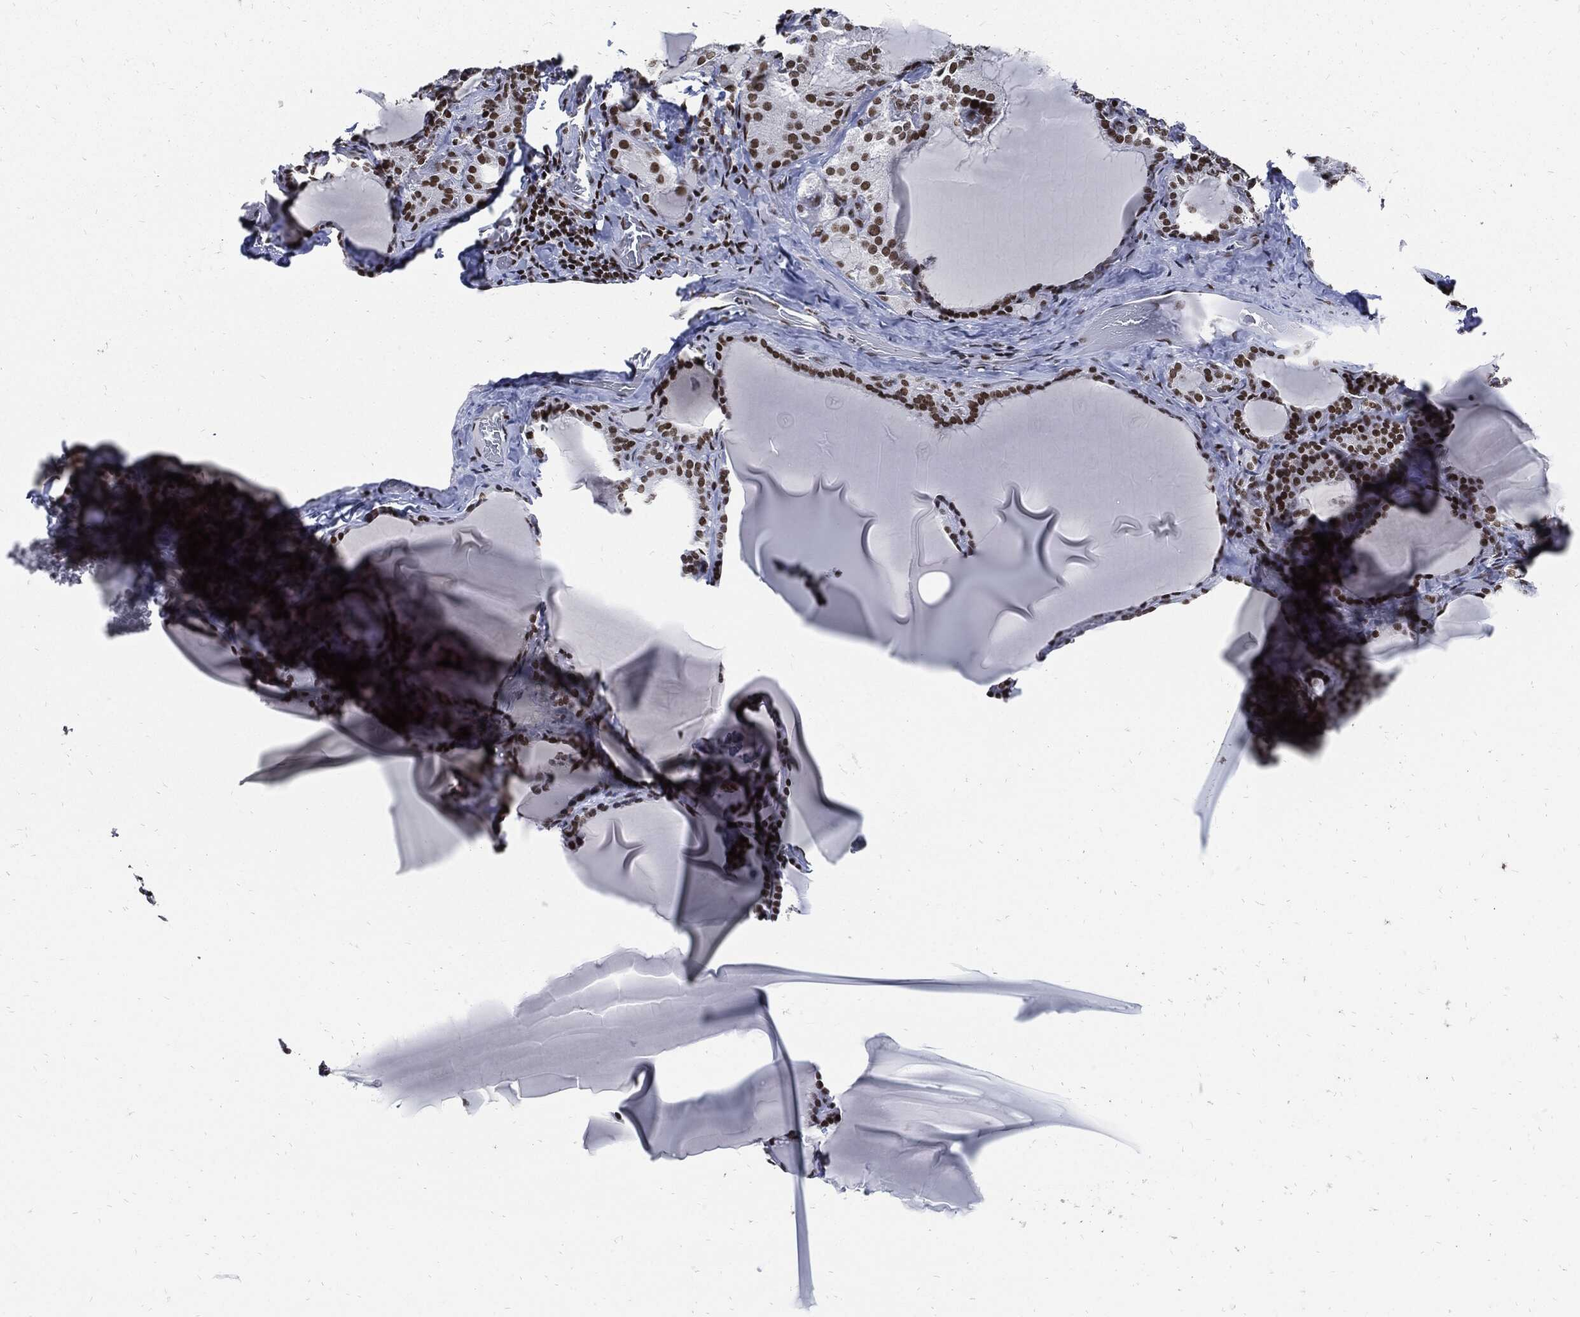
{"staining": {"intensity": "strong", "quantity": "25%-75%", "location": "nuclear"}, "tissue": "thyroid gland", "cell_type": "Glandular cells", "image_type": "normal", "snomed": [{"axis": "morphology", "description": "Normal tissue, NOS"}, {"axis": "morphology", "description": "Hyperplasia, NOS"}, {"axis": "topography", "description": "Thyroid gland"}], "caption": "Immunohistochemistry image of unremarkable thyroid gland stained for a protein (brown), which exhibits high levels of strong nuclear staining in about 25%-75% of glandular cells.", "gene": "TERF2", "patient": {"sex": "female", "age": 27}}